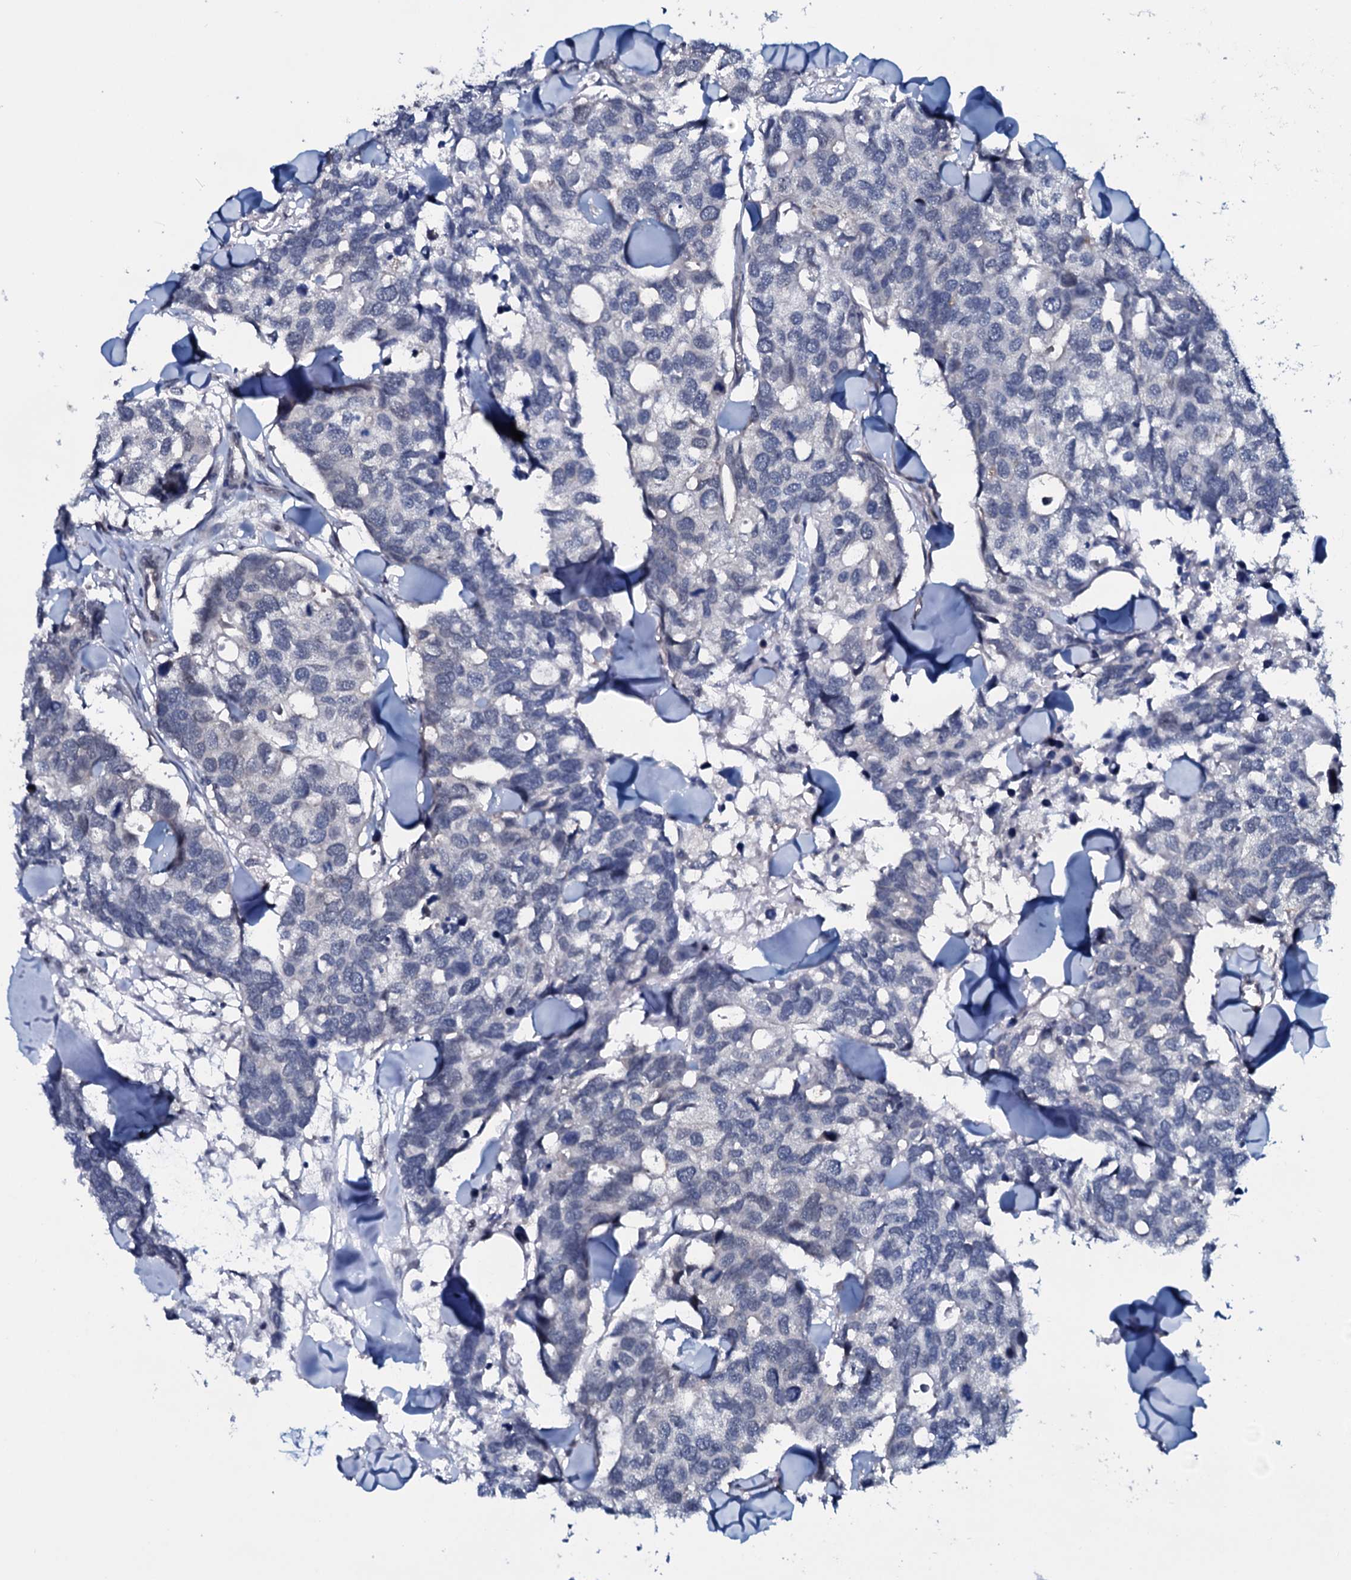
{"staining": {"intensity": "negative", "quantity": "none", "location": "none"}, "tissue": "breast cancer", "cell_type": "Tumor cells", "image_type": "cancer", "snomed": [{"axis": "morphology", "description": "Duct carcinoma"}, {"axis": "topography", "description": "Breast"}], "caption": "Immunohistochemistry (IHC) of human breast cancer exhibits no positivity in tumor cells.", "gene": "OGFOD2", "patient": {"sex": "female", "age": 83}}